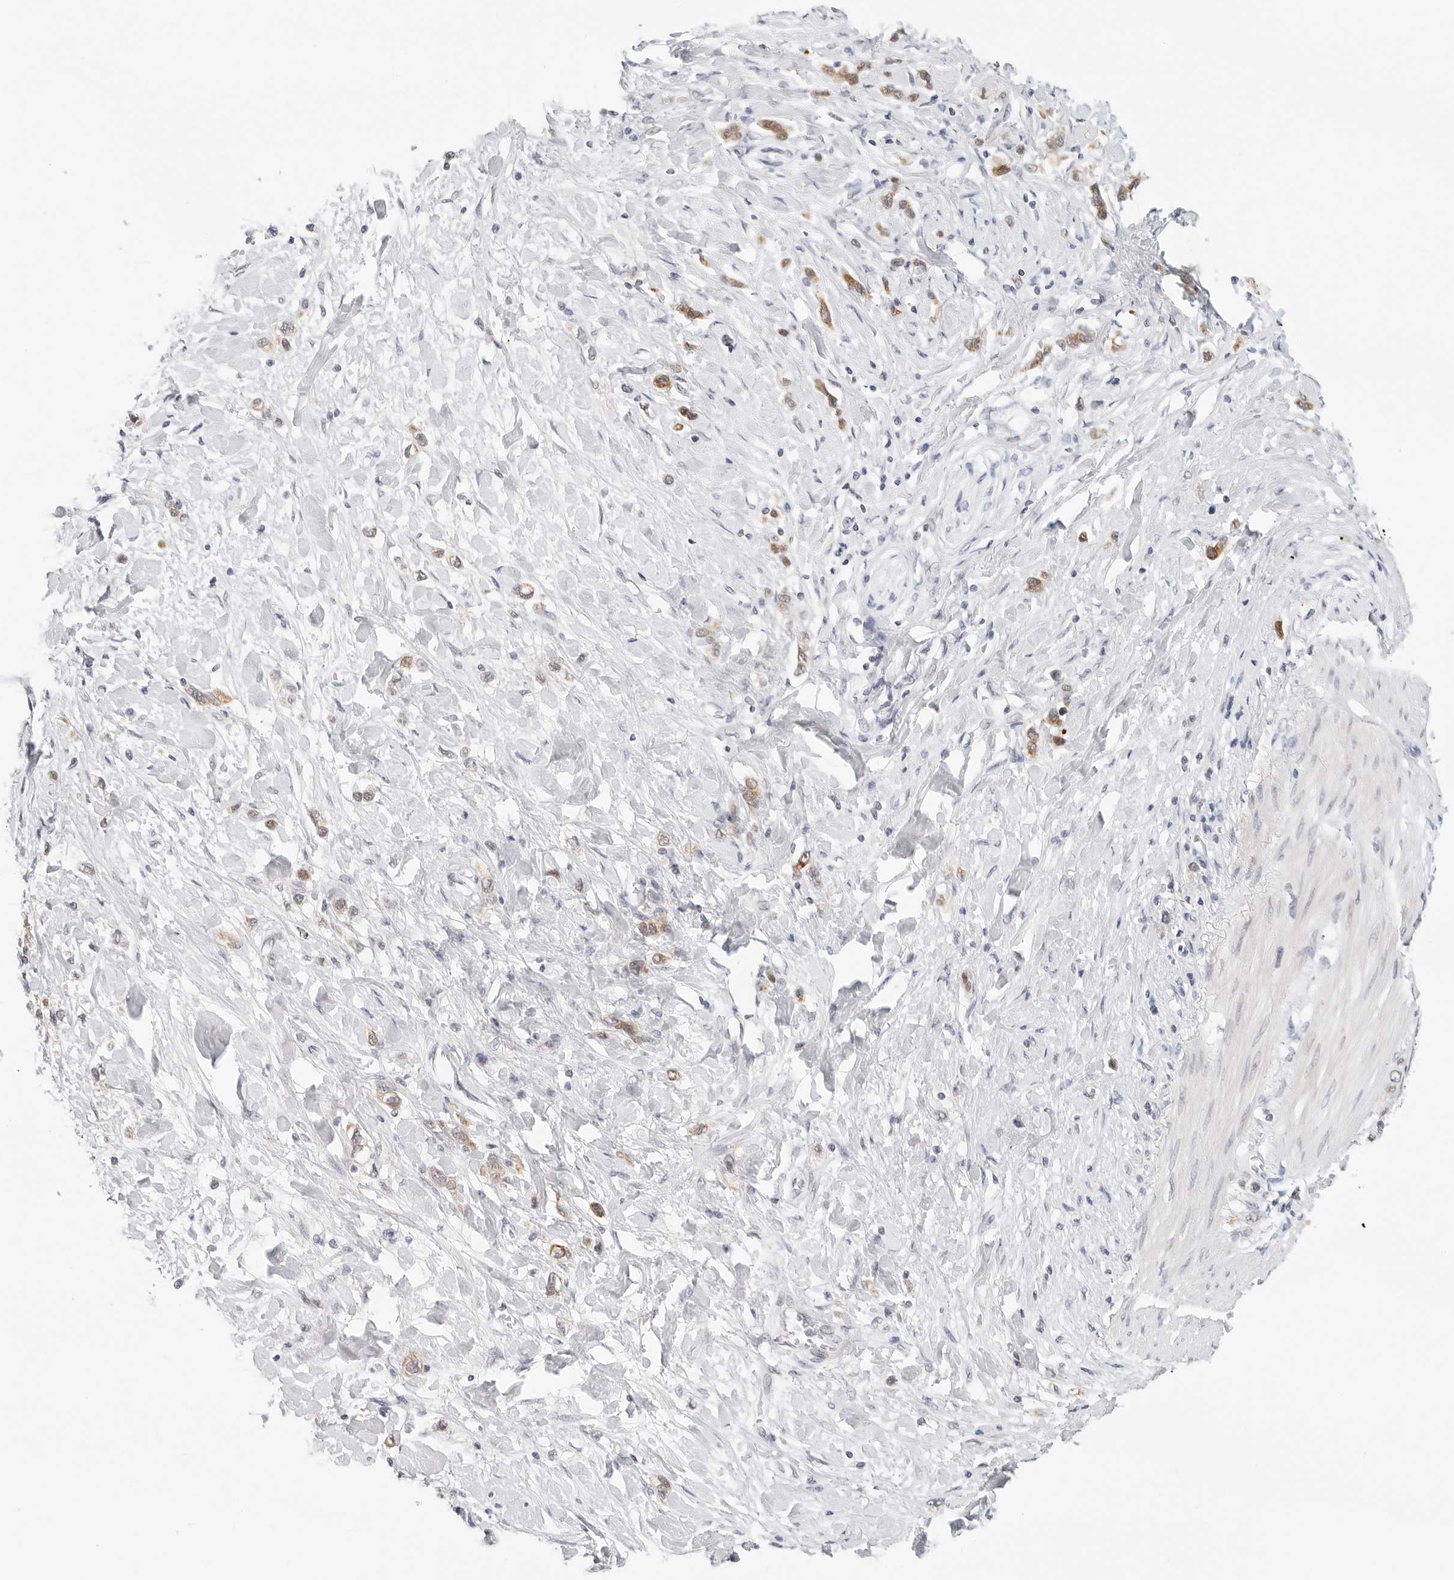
{"staining": {"intensity": "moderate", "quantity": ">75%", "location": "cytoplasmic/membranous,nuclear"}, "tissue": "stomach cancer", "cell_type": "Tumor cells", "image_type": "cancer", "snomed": [{"axis": "morphology", "description": "Adenocarcinoma, NOS"}, {"axis": "topography", "description": "Stomach"}], "caption": "This photomicrograph displays immunohistochemistry (IHC) staining of human stomach cancer (adenocarcinoma), with medium moderate cytoplasmic/membranous and nuclear positivity in approximately >75% of tumor cells.", "gene": "TSEN2", "patient": {"sex": "female", "age": 65}}